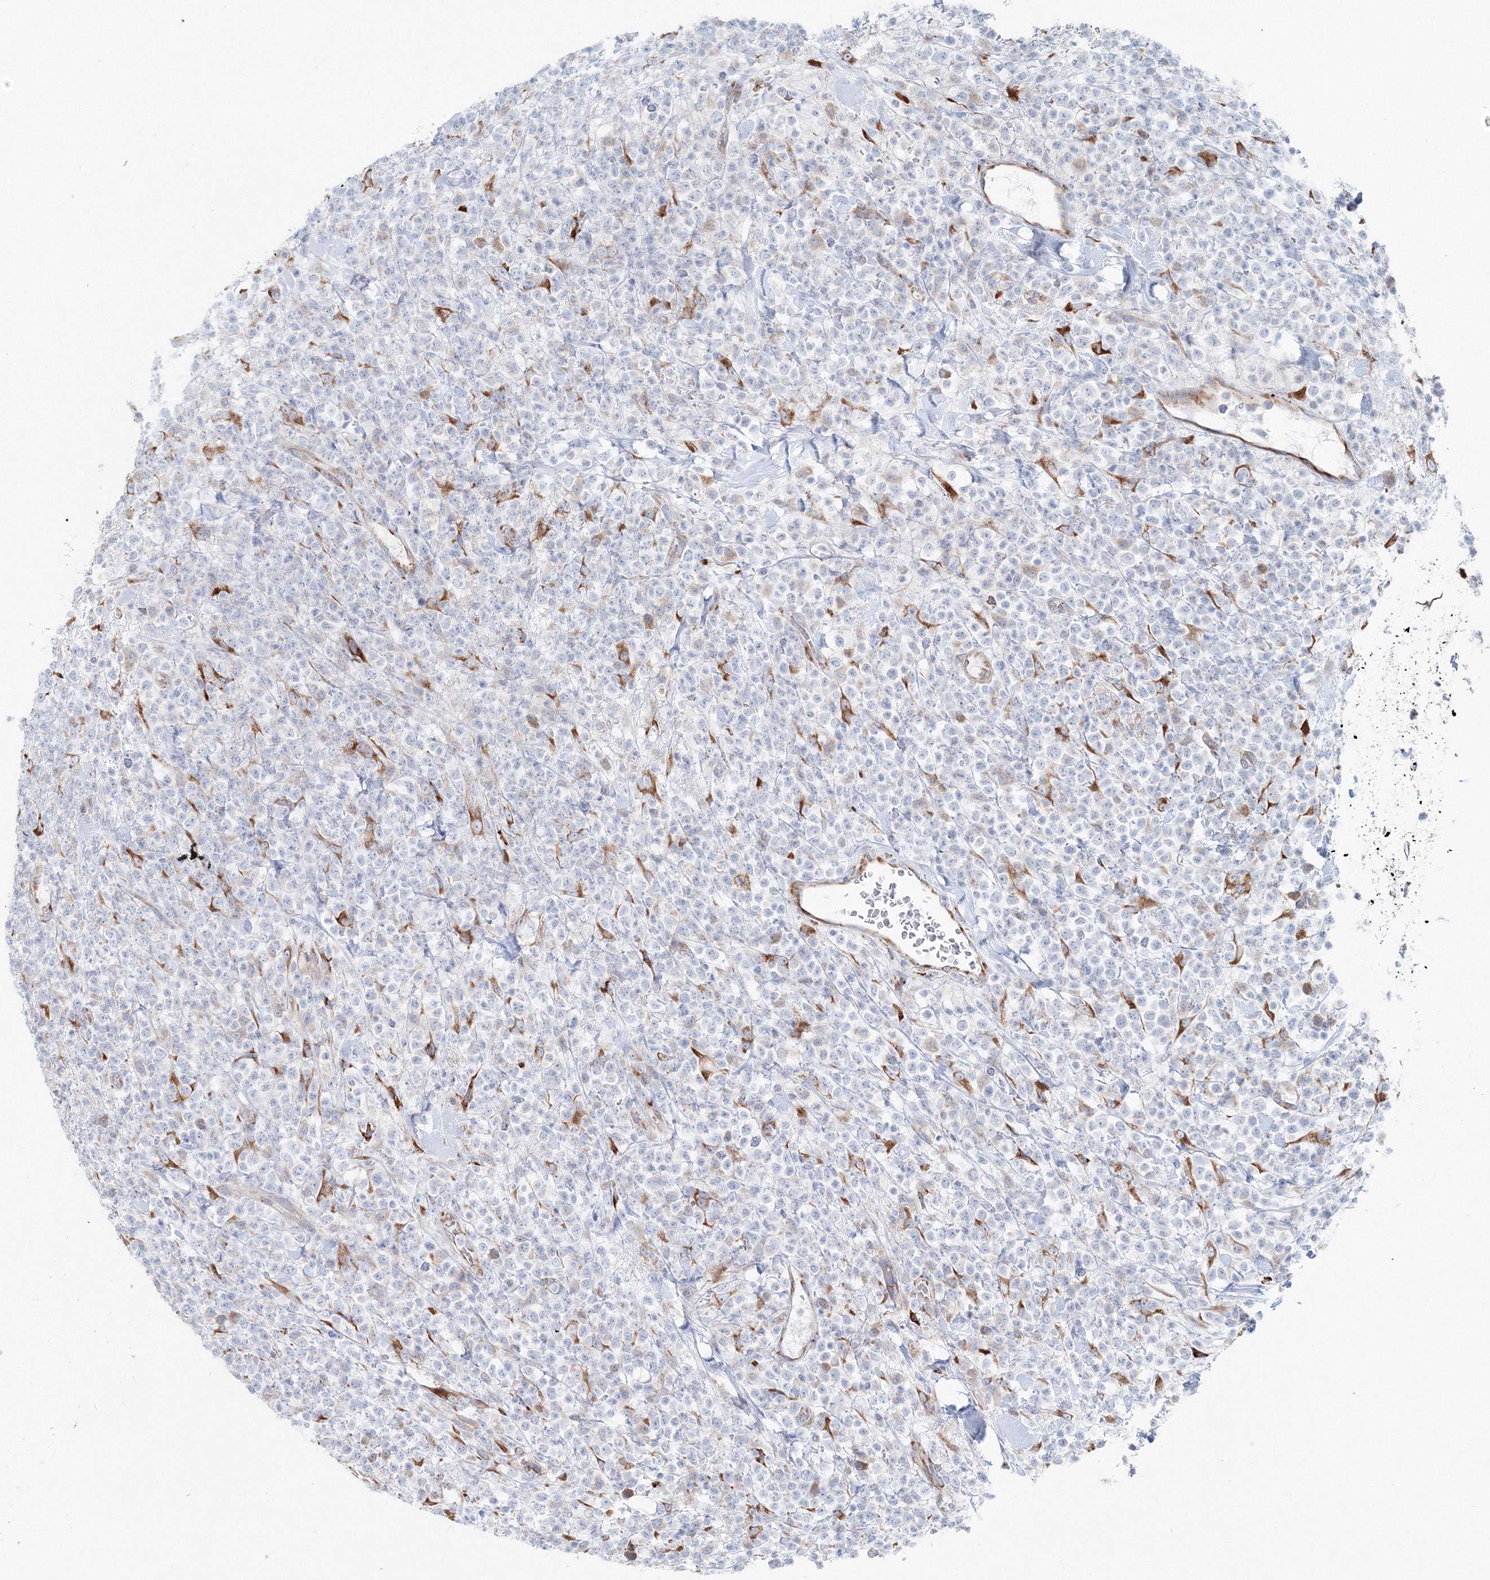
{"staining": {"intensity": "negative", "quantity": "none", "location": "none"}, "tissue": "lymphoma", "cell_type": "Tumor cells", "image_type": "cancer", "snomed": [{"axis": "morphology", "description": "Malignant lymphoma, non-Hodgkin's type, High grade"}, {"axis": "topography", "description": "Colon"}], "caption": "Tumor cells are negative for brown protein staining in lymphoma. (DAB immunohistochemistry (IHC) with hematoxylin counter stain).", "gene": "RCN1", "patient": {"sex": "female", "age": 53}}